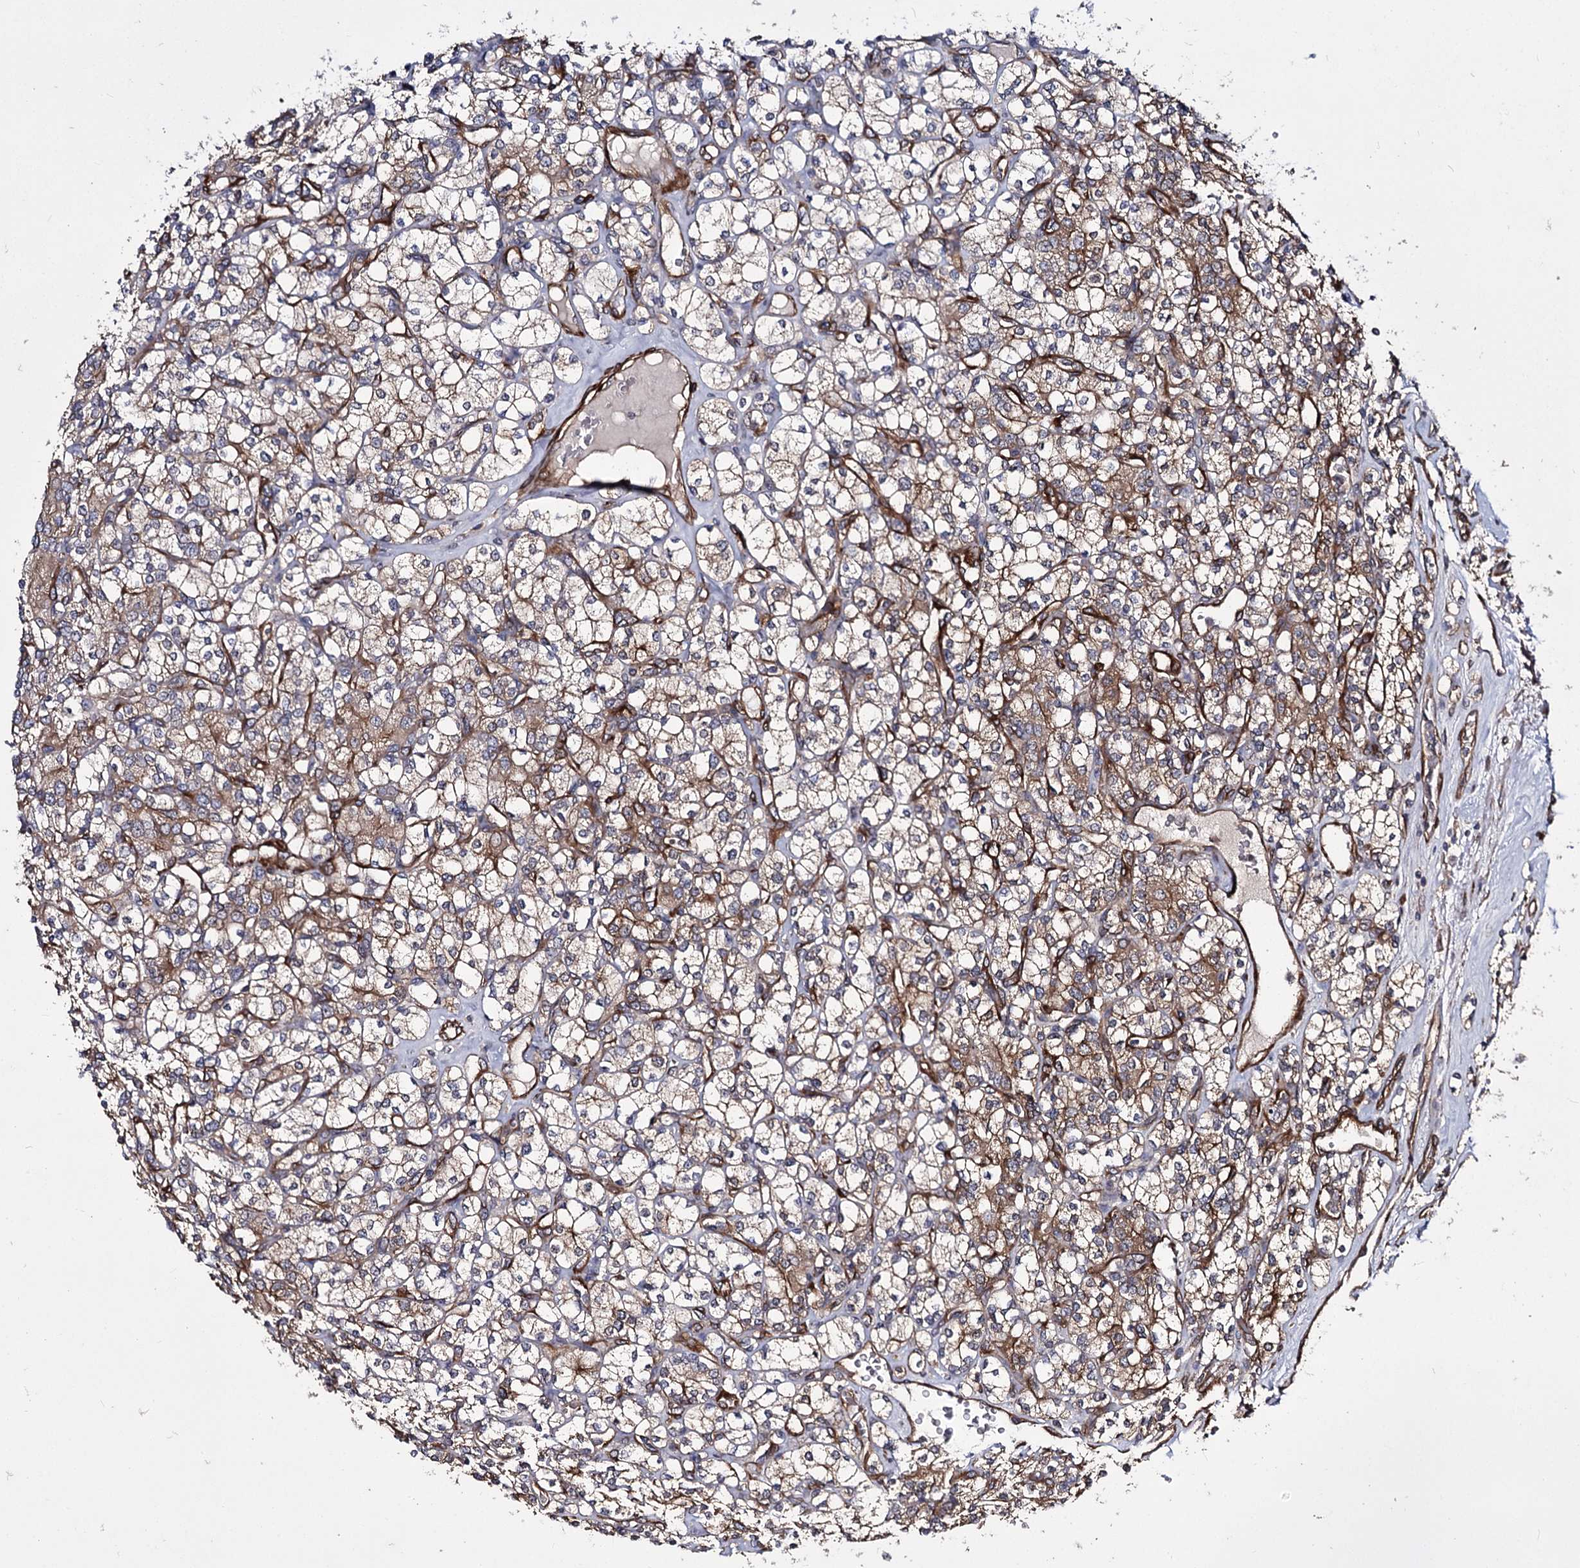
{"staining": {"intensity": "moderate", "quantity": ">75%", "location": "cytoplasmic/membranous"}, "tissue": "renal cancer", "cell_type": "Tumor cells", "image_type": "cancer", "snomed": [{"axis": "morphology", "description": "Adenocarcinoma, NOS"}, {"axis": "topography", "description": "Kidney"}], "caption": "Renal cancer was stained to show a protein in brown. There is medium levels of moderate cytoplasmic/membranous positivity in approximately >75% of tumor cells.", "gene": "MYO1C", "patient": {"sex": "male", "age": 77}}